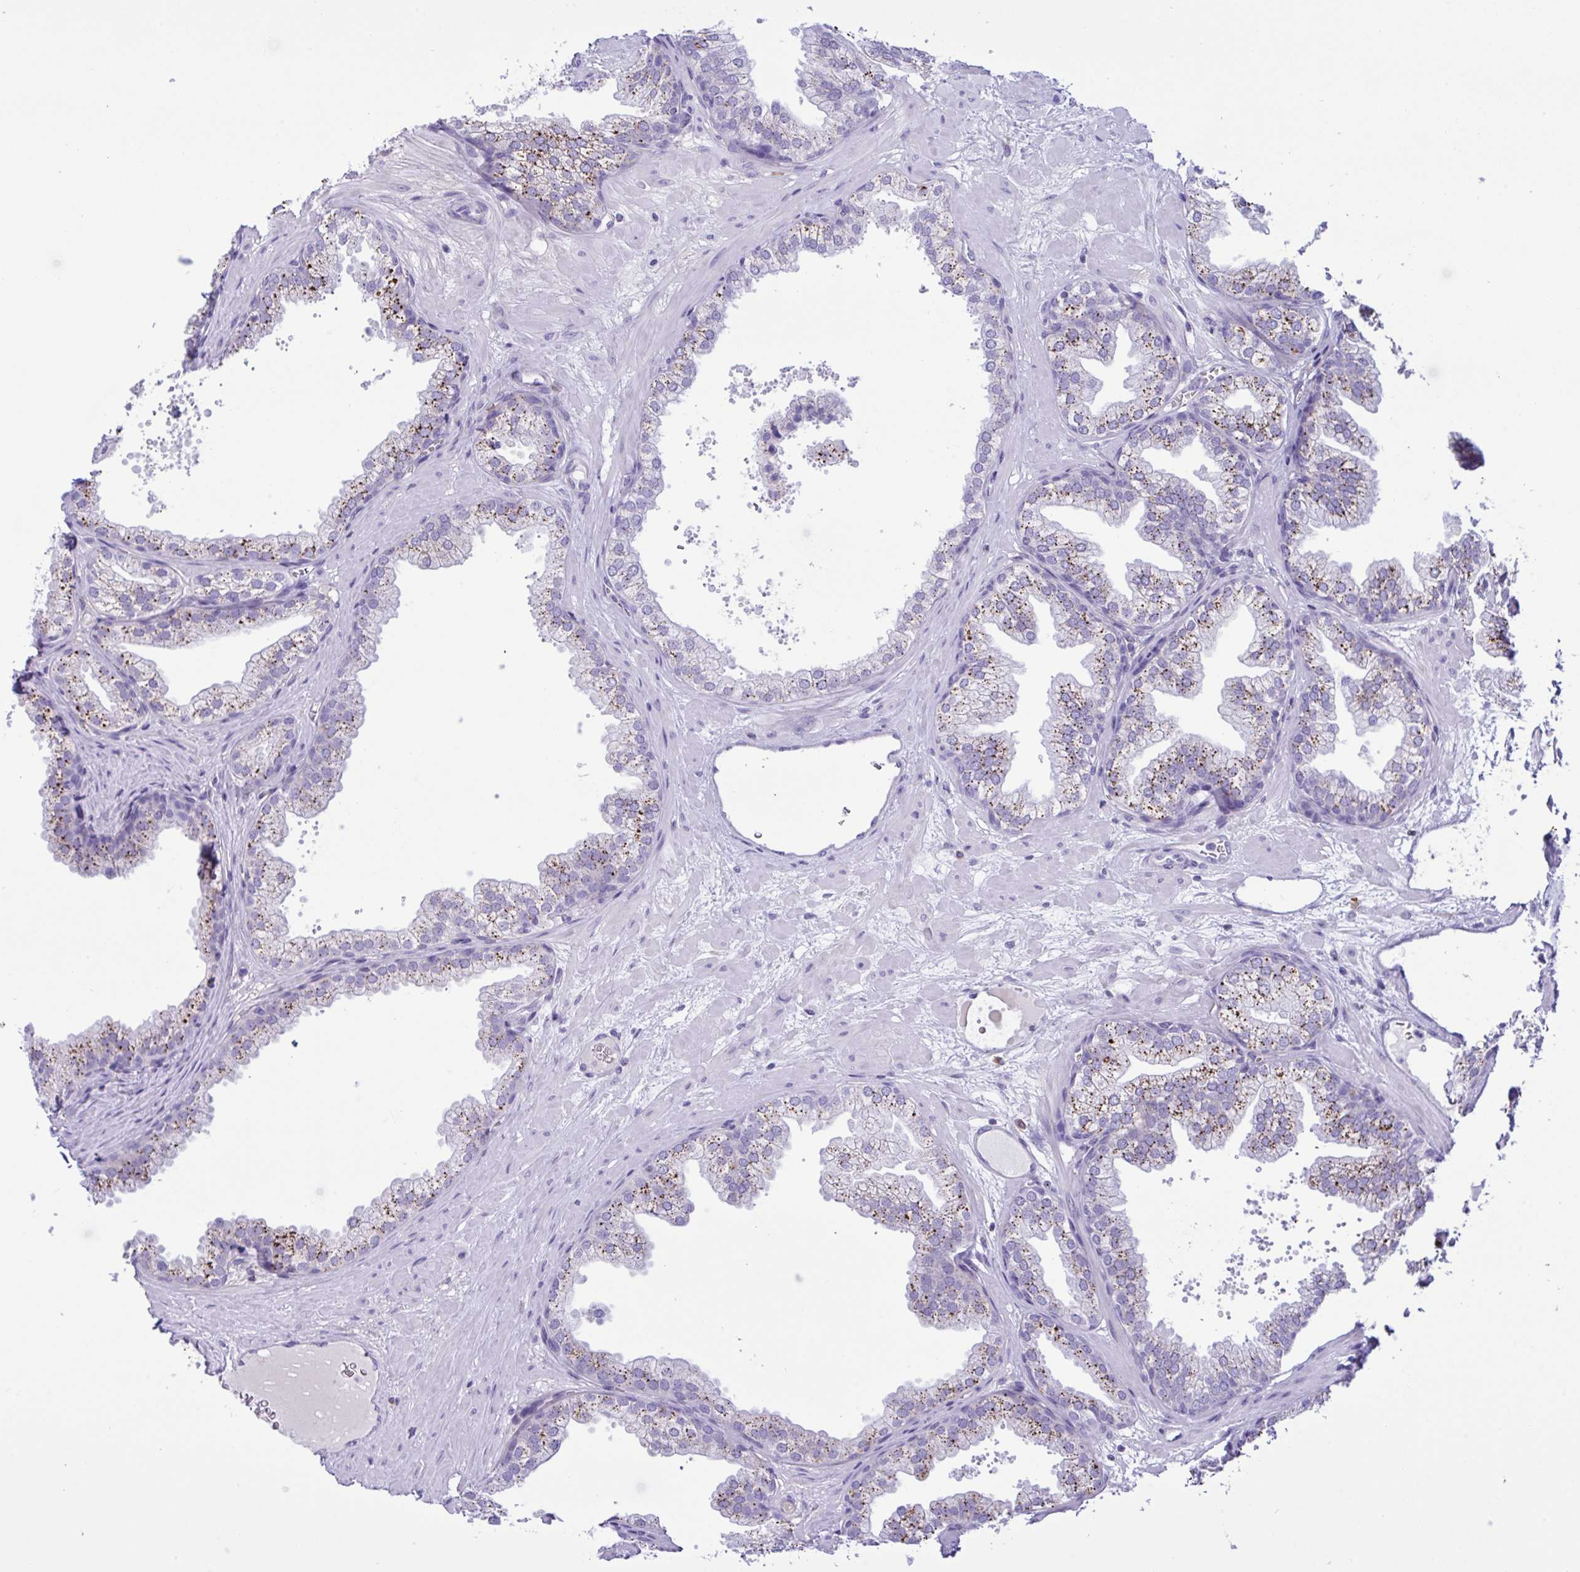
{"staining": {"intensity": "moderate", "quantity": "25%-75%", "location": "cytoplasmic/membranous"}, "tissue": "prostate", "cell_type": "Glandular cells", "image_type": "normal", "snomed": [{"axis": "morphology", "description": "Normal tissue, NOS"}, {"axis": "topography", "description": "Prostate"}], "caption": "A brown stain shows moderate cytoplasmic/membranous positivity of a protein in glandular cells of unremarkable human prostate.", "gene": "SREBF1", "patient": {"sex": "male", "age": 37}}